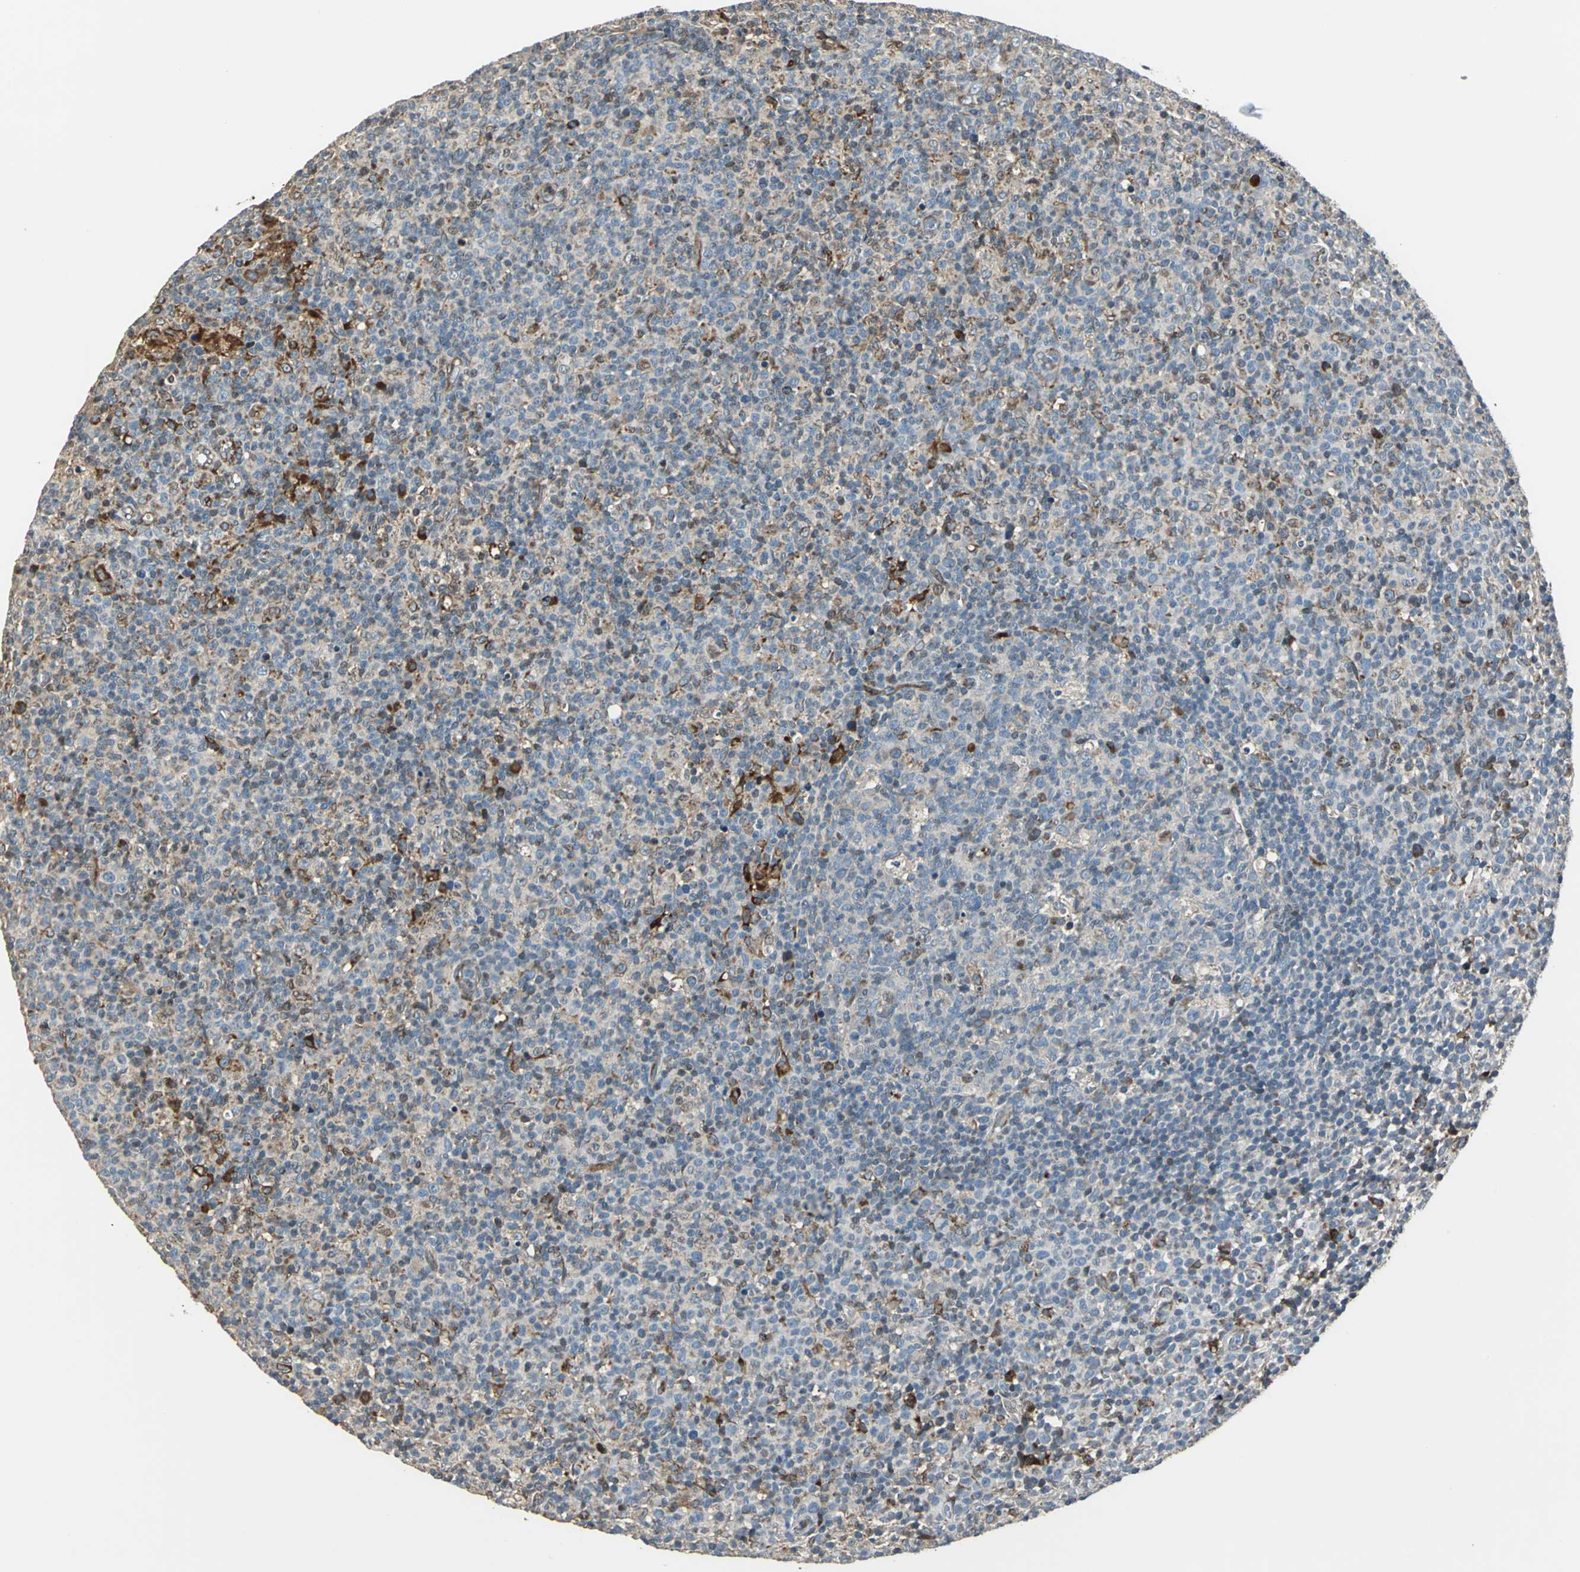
{"staining": {"intensity": "moderate", "quantity": "<25%", "location": "cytoplasmic/membranous"}, "tissue": "lymph node", "cell_type": "Germinal center cells", "image_type": "normal", "snomed": [{"axis": "morphology", "description": "Normal tissue, NOS"}, {"axis": "morphology", "description": "Inflammation, NOS"}, {"axis": "topography", "description": "Lymph node"}], "caption": "Lymph node stained with immunohistochemistry (IHC) exhibits moderate cytoplasmic/membranous positivity in about <25% of germinal center cells. Using DAB (3,3'-diaminobenzidine) (brown) and hematoxylin (blue) stains, captured at high magnification using brightfield microscopy.", "gene": "HTATIP2", "patient": {"sex": "male", "age": 55}}